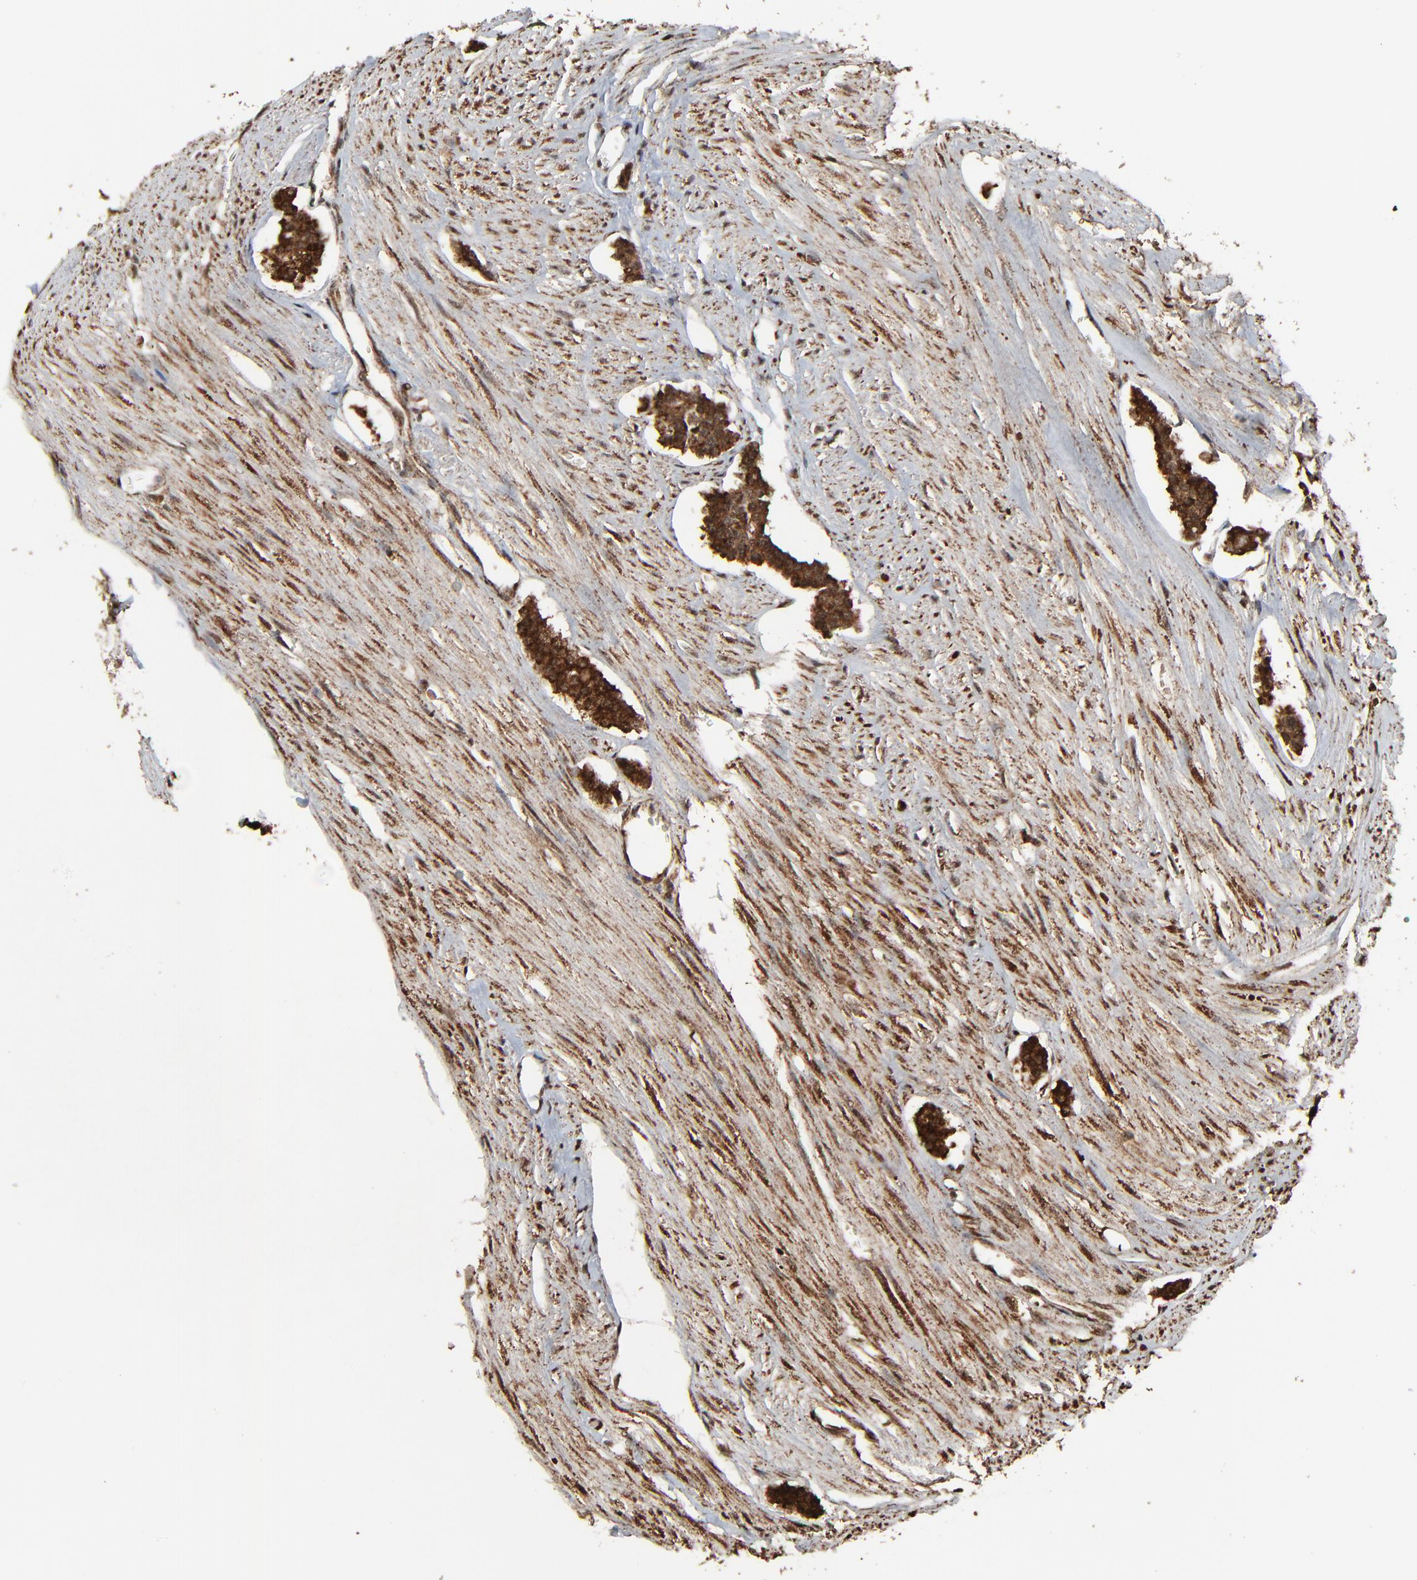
{"staining": {"intensity": "strong", "quantity": ">75%", "location": "cytoplasmic/membranous,nuclear"}, "tissue": "carcinoid", "cell_type": "Tumor cells", "image_type": "cancer", "snomed": [{"axis": "morphology", "description": "Carcinoid, malignant, NOS"}, {"axis": "topography", "description": "Small intestine"}], "caption": "High-power microscopy captured an IHC image of carcinoid, revealing strong cytoplasmic/membranous and nuclear expression in about >75% of tumor cells. (DAB IHC with brightfield microscopy, high magnification).", "gene": "RHOJ", "patient": {"sex": "male", "age": 60}}